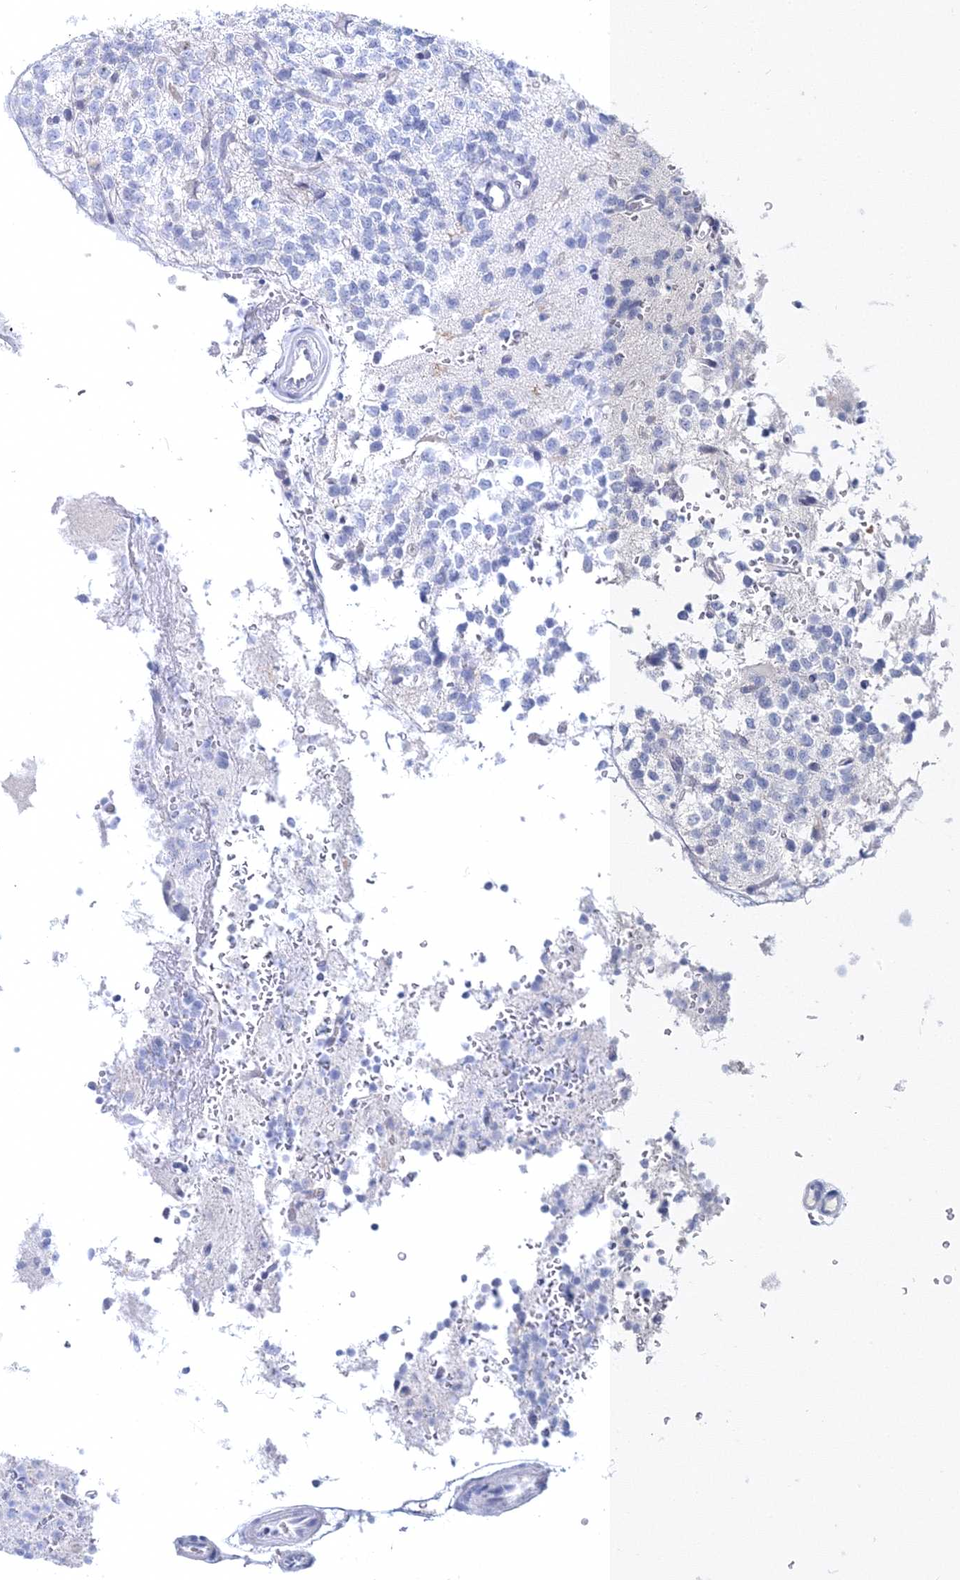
{"staining": {"intensity": "negative", "quantity": "none", "location": "none"}, "tissue": "glioma", "cell_type": "Tumor cells", "image_type": "cancer", "snomed": [{"axis": "morphology", "description": "Glioma, malignant, High grade"}, {"axis": "topography", "description": "Brain"}], "caption": "IHC micrograph of neoplastic tissue: human glioma stained with DAB exhibits no significant protein positivity in tumor cells.", "gene": "MYOZ2", "patient": {"sex": "female", "age": 62}}